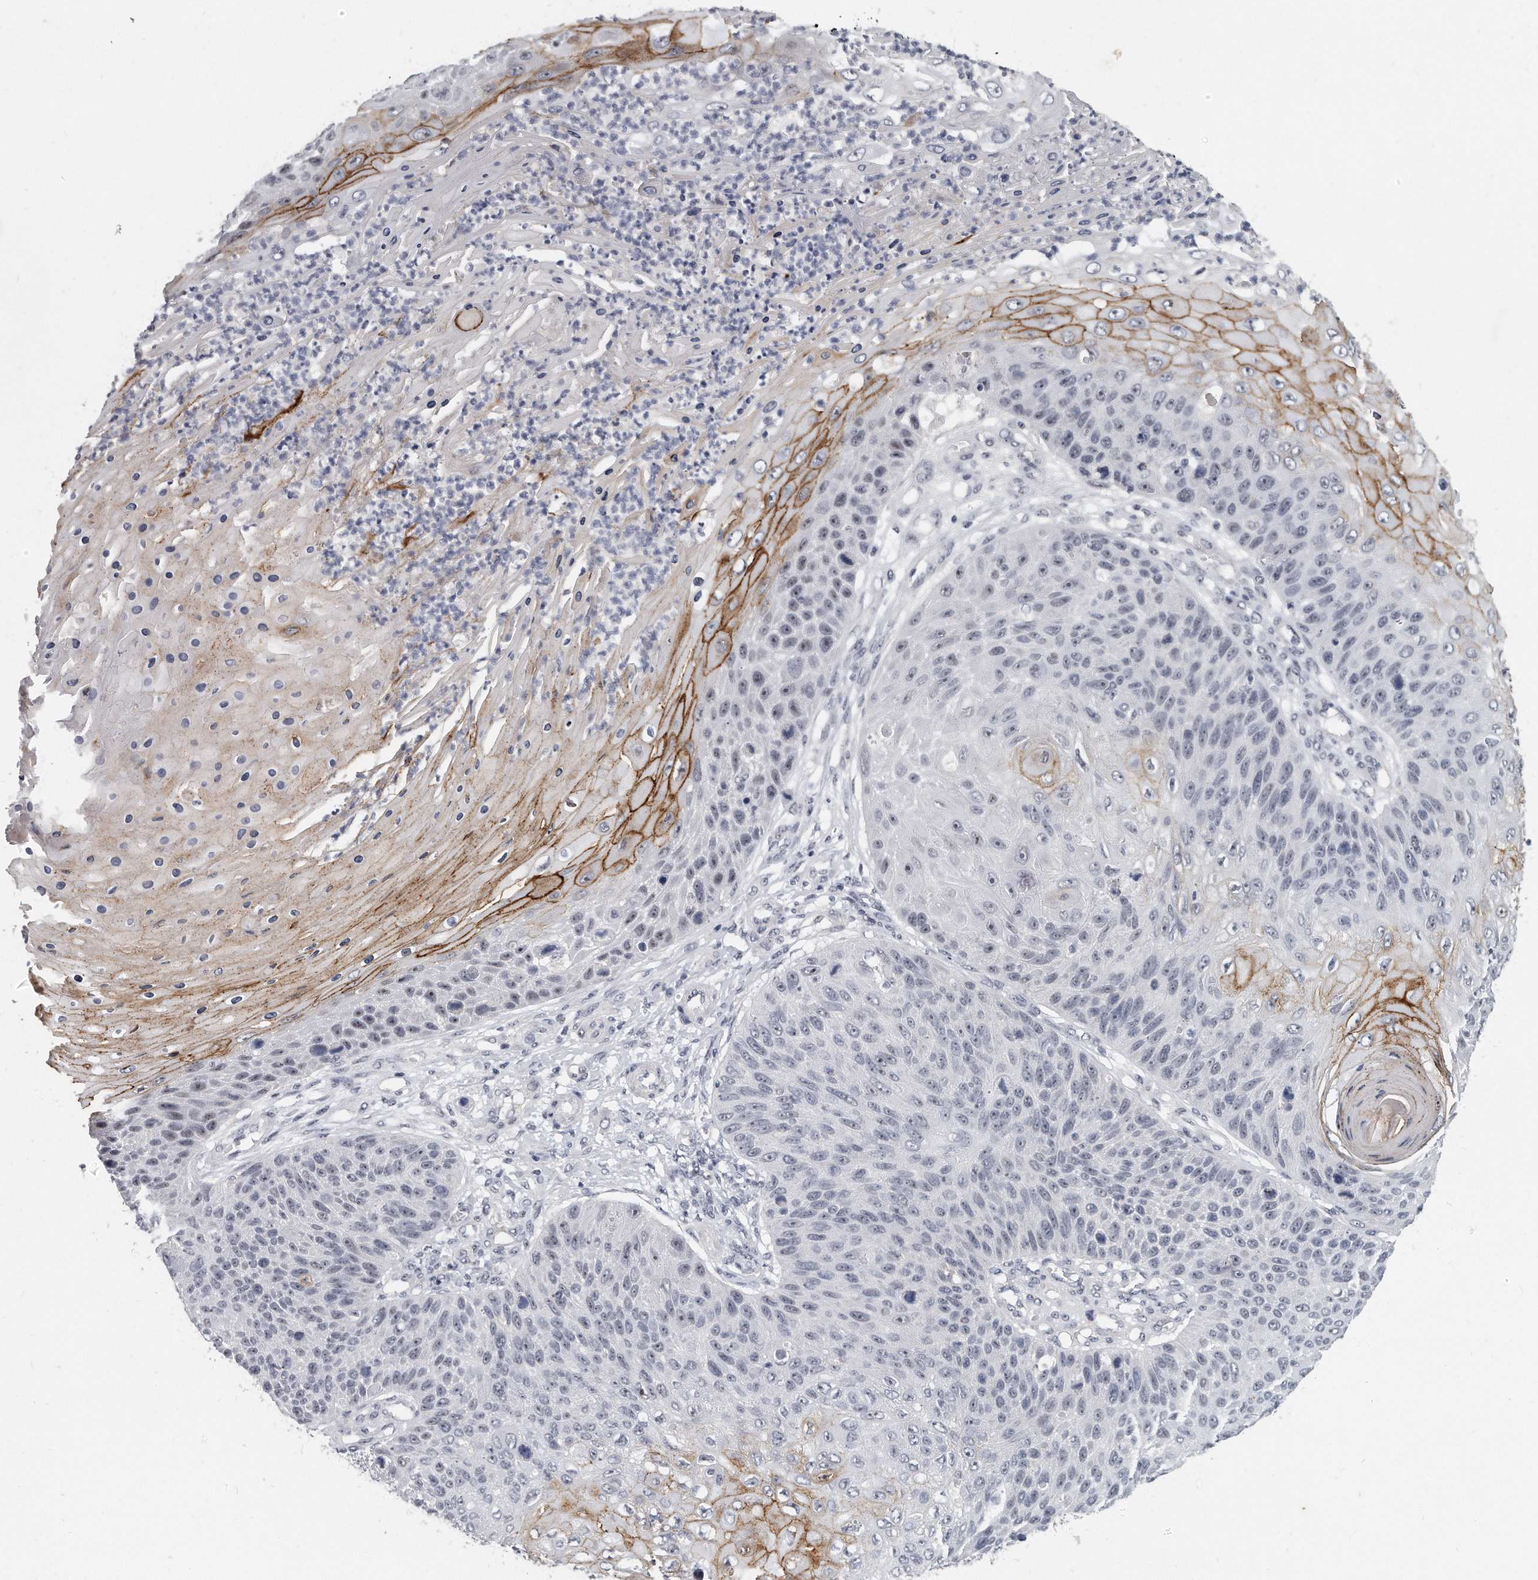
{"staining": {"intensity": "moderate", "quantity": "<25%", "location": "cytoplasmic/membranous"}, "tissue": "skin cancer", "cell_type": "Tumor cells", "image_type": "cancer", "snomed": [{"axis": "morphology", "description": "Squamous cell carcinoma, NOS"}, {"axis": "topography", "description": "Skin"}], "caption": "Skin squamous cell carcinoma stained with a protein marker exhibits moderate staining in tumor cells.", "gene": "TFCP2L1", "patient": {"sex": "female", "age": 88}}